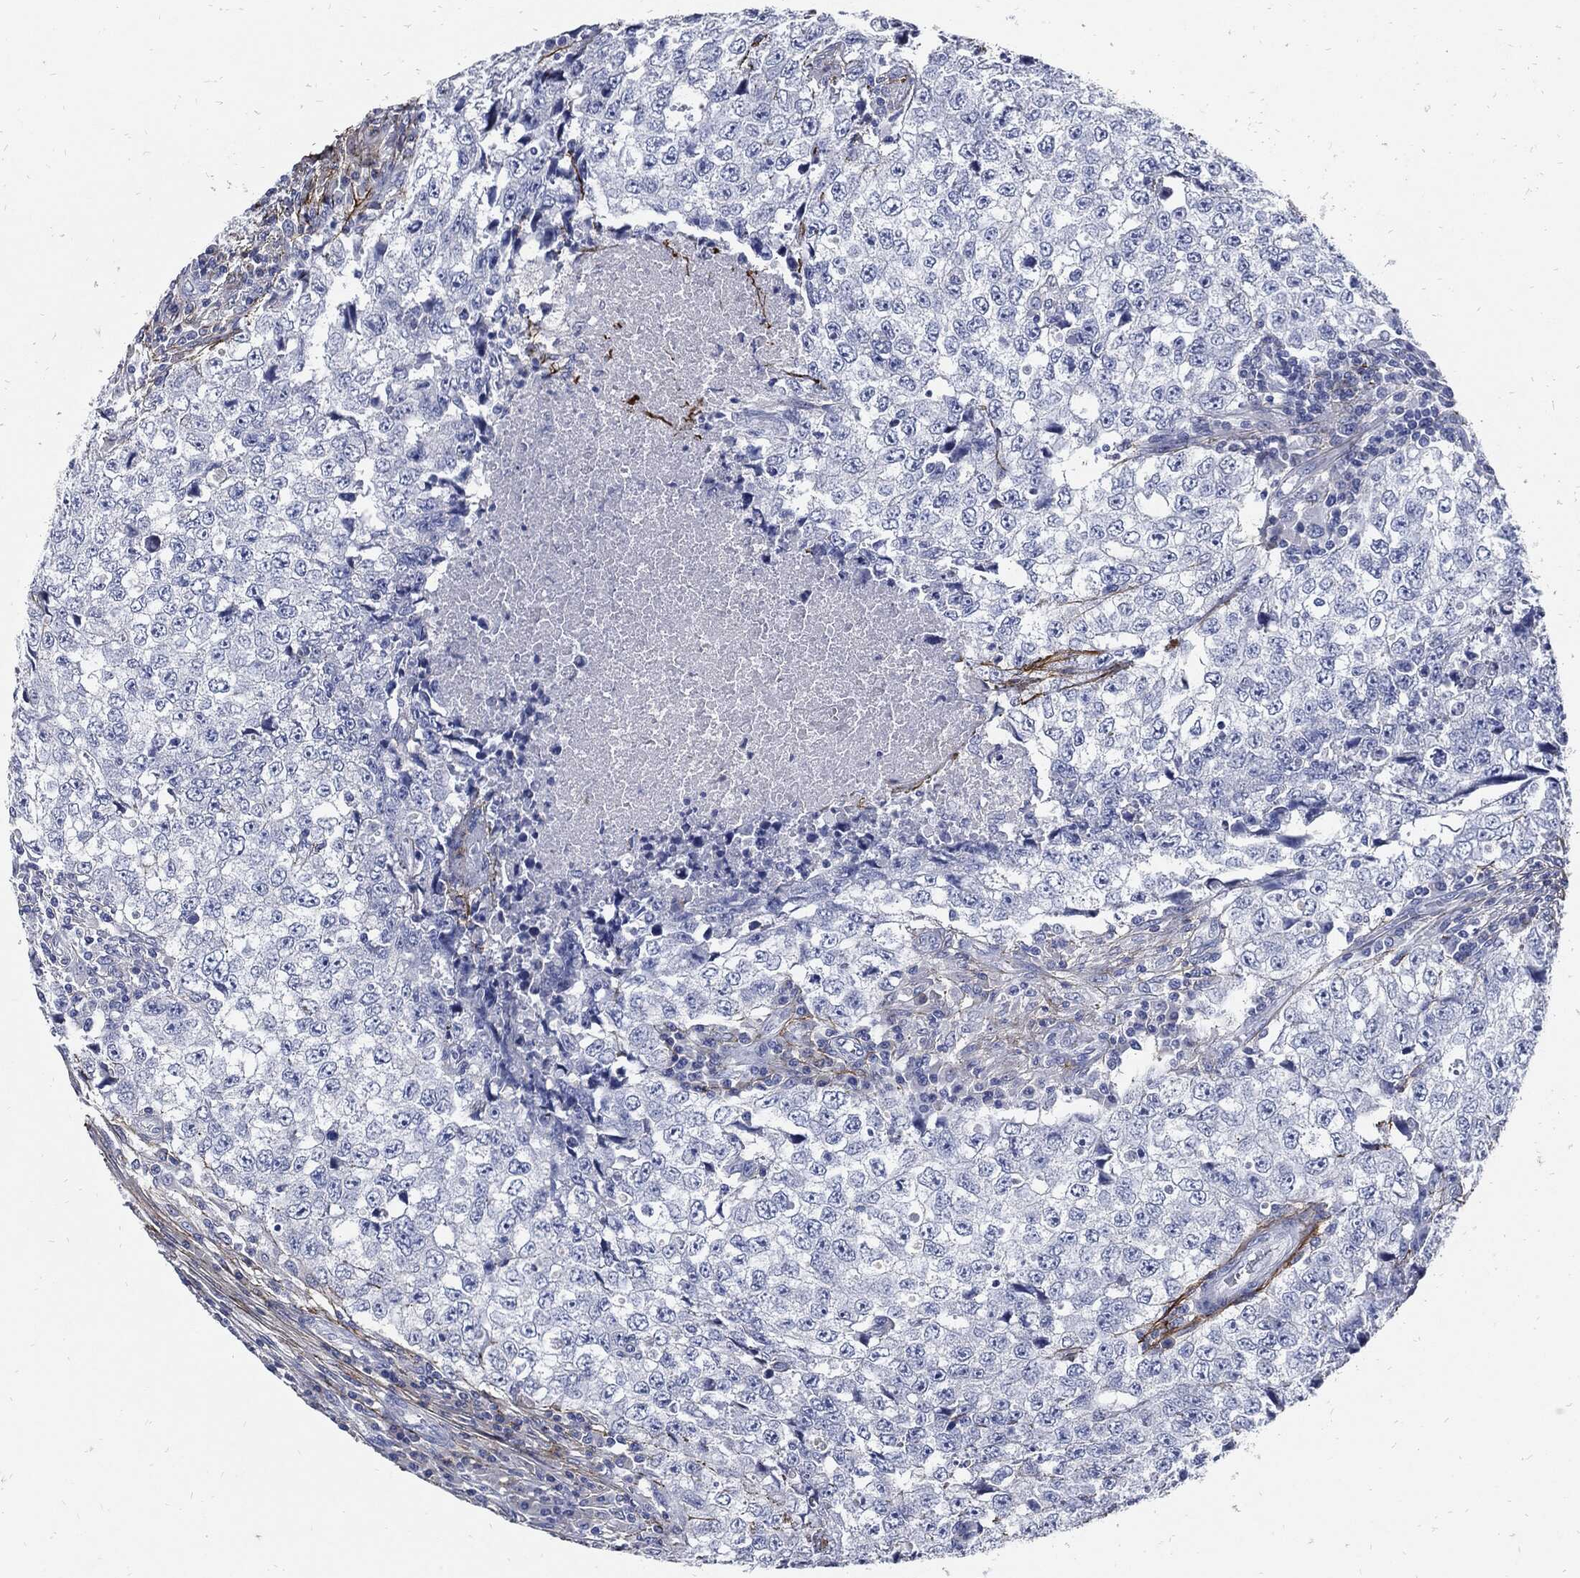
{"staining": {"intensity": "negative", "quantity": "none", "location": "none"}, "tissue": "testis cancer", "cell_type": "Tumor cells", "image_type": "cancer", "snomed": [{"axis": "morphology", "description": "Necrosis, NOS"}, {"axis": "morphology", "description": "Carcinoma, Embryonal, NOS"}, {"axis": "topography", "description": "Testis"}], "caption": "A micrograph of embryonal carcinoma (testis) stained for a protein reveals no brown staining in tumor cells.", "gene": "FBN1", "patient": {"sex": "male", "age": 19}}